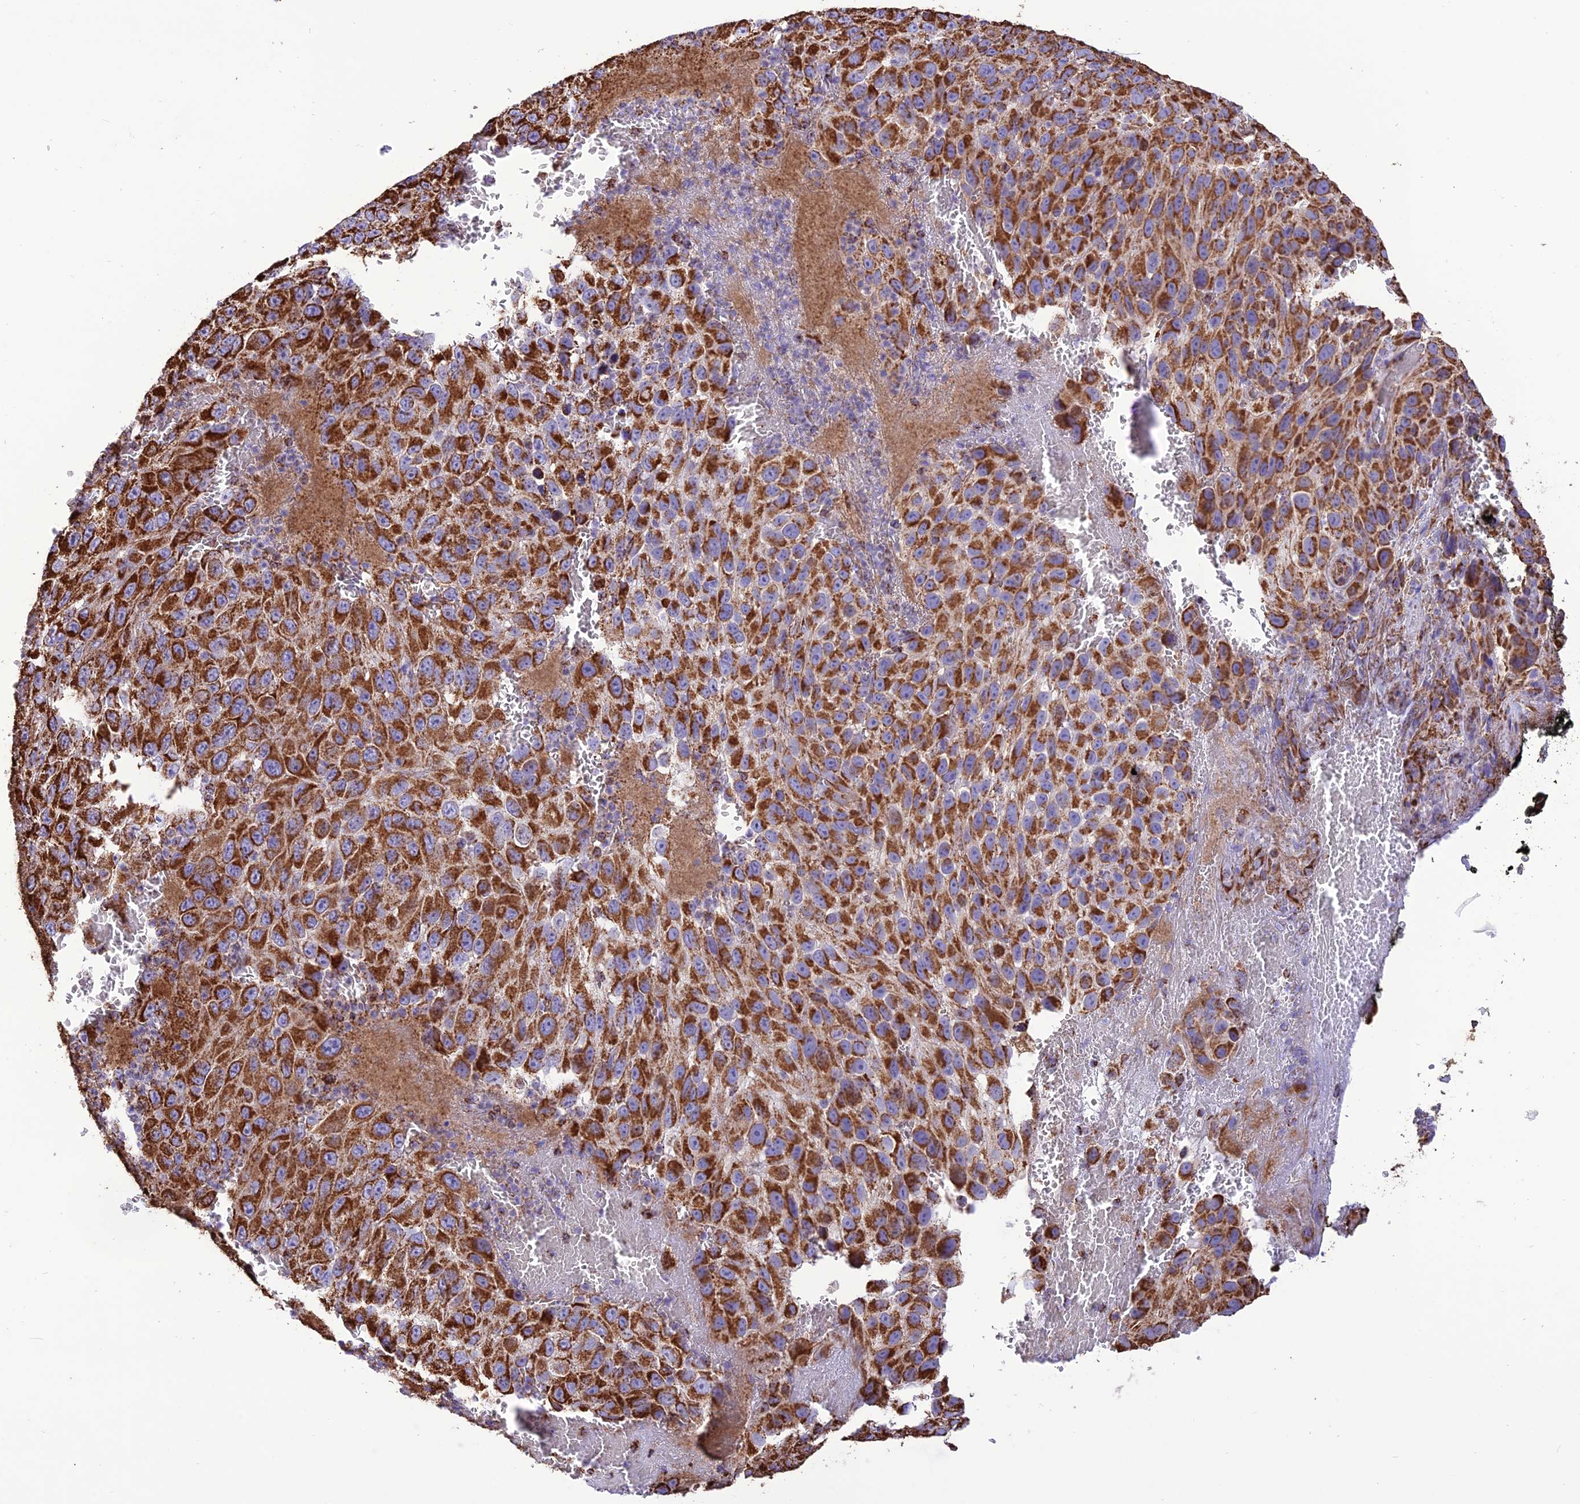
{"staining": {"intensity": "strong", "quantity": ">75%", "location": "cytoplasmic/membranous"}, "tissue": "melanoma", "cell_type": "Tumor cells", "image_type": "cancer", "snomed": [{"axis": "morphology", "description": "Normal tissue, NOS"}, {"axis": "morphology", "description": "Malignant melanoma, NOS"}, {"axis": "topography", "description": "Skin"}], "caption": "The immunohistochemical stain labels strong cytoplasmic/membranous expression in tumor cells of malignant melanoma tissue.", "gene": "NDUFAF1", "patient": {"sex": "female", "age": 96}}